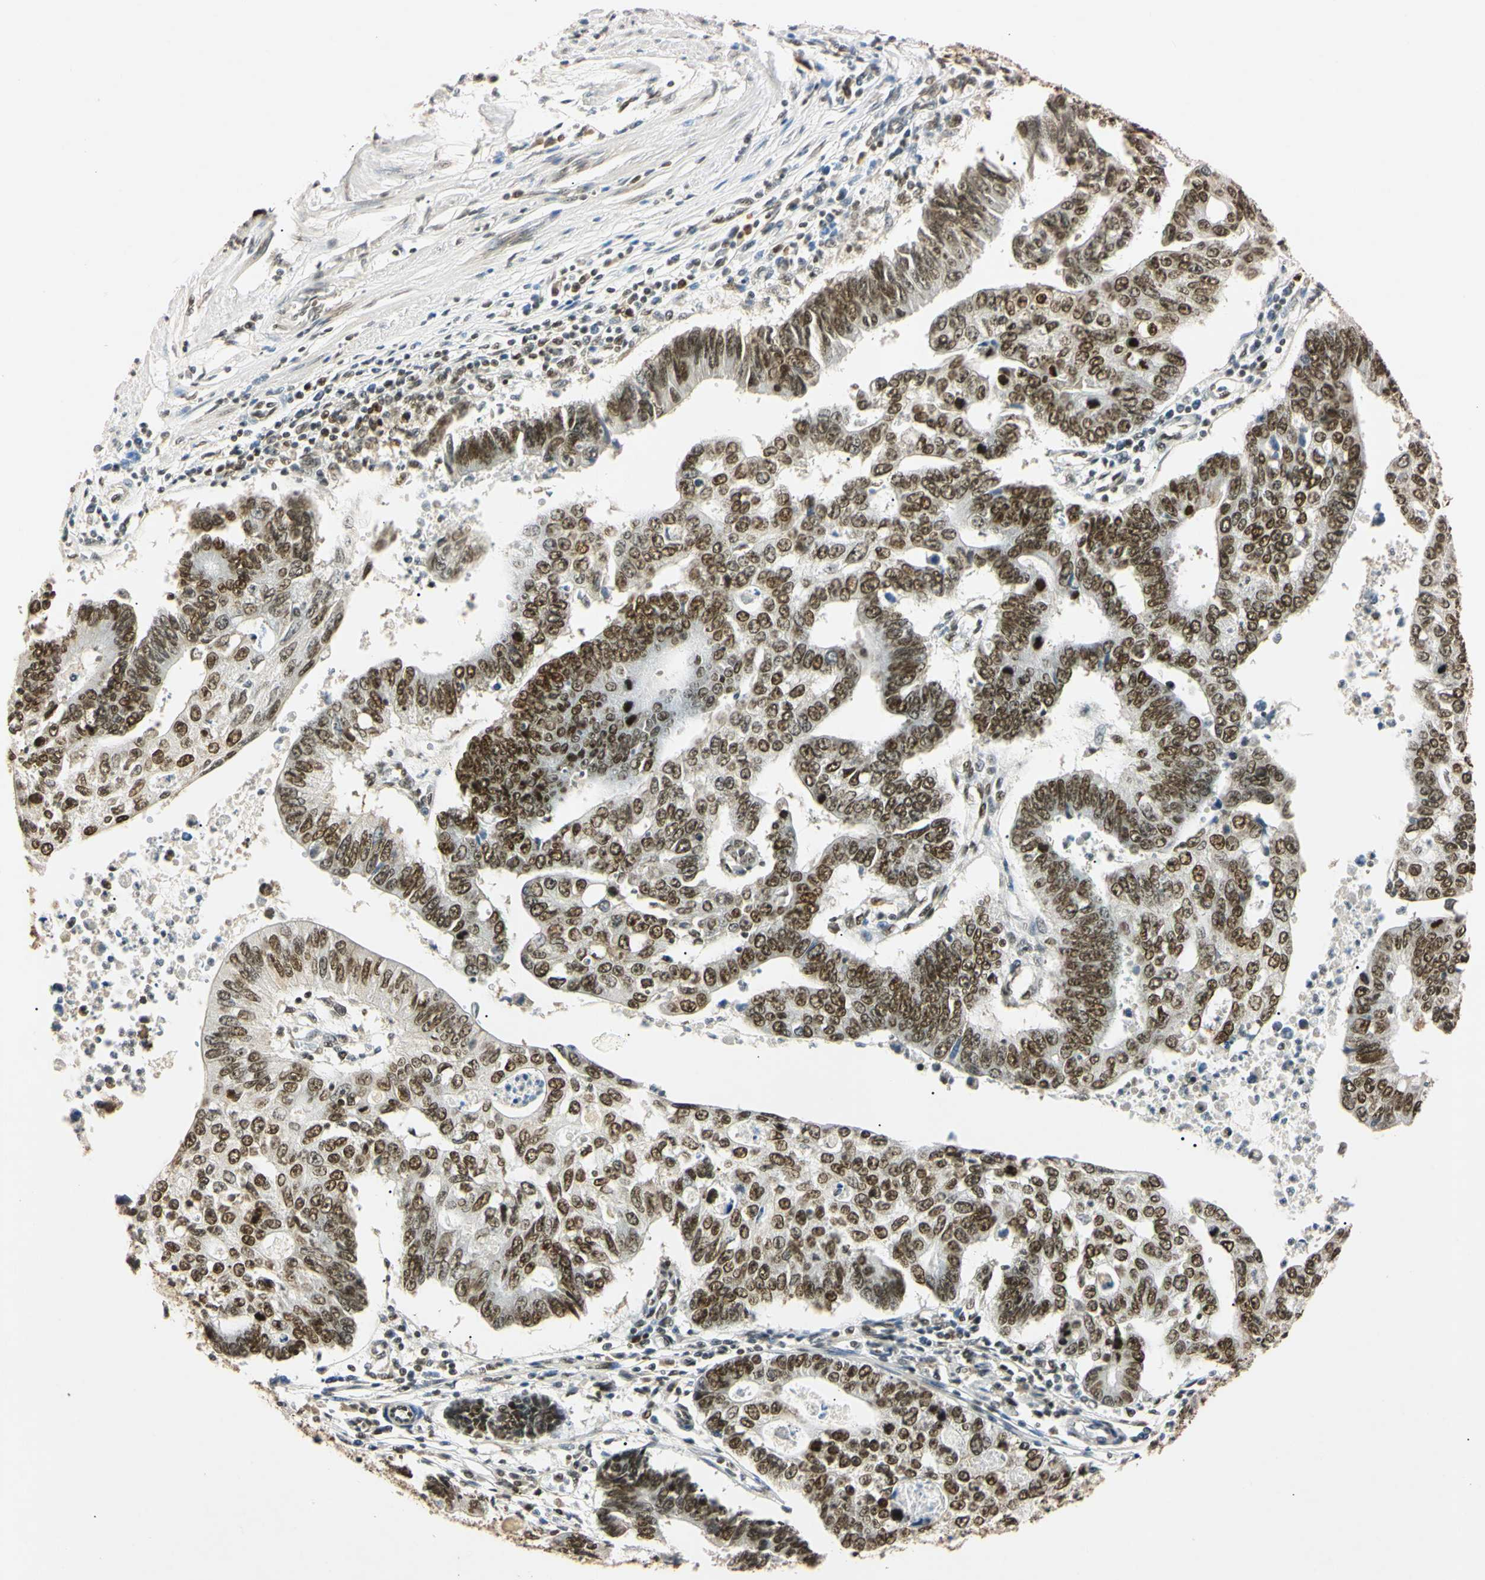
{"staining": {"intensity": "strong", "quantity": ">75%", "location": "nuclear"}, "tissue": "stomach cancer", "cell_type": "Tumor cells", "image_type": "cancer", "snomed": [{"axis": "morphology", "description": "Adenocarcinoma, NOS"}, {"axis": "topography", "description": "Stomach"}], "caption": "Immunohistochemistry (IHC) photomicrograph of neoplastic tissue: adenocarcinoma (stomach) stained using immunohistochemistry reveals high levels of strong protein expression localized specifically in the nuclear of tumor cells, appearing as a nuclear brown color.", "gene": "SMARCA5", "patient": {"sex": "male", "age": 59}}